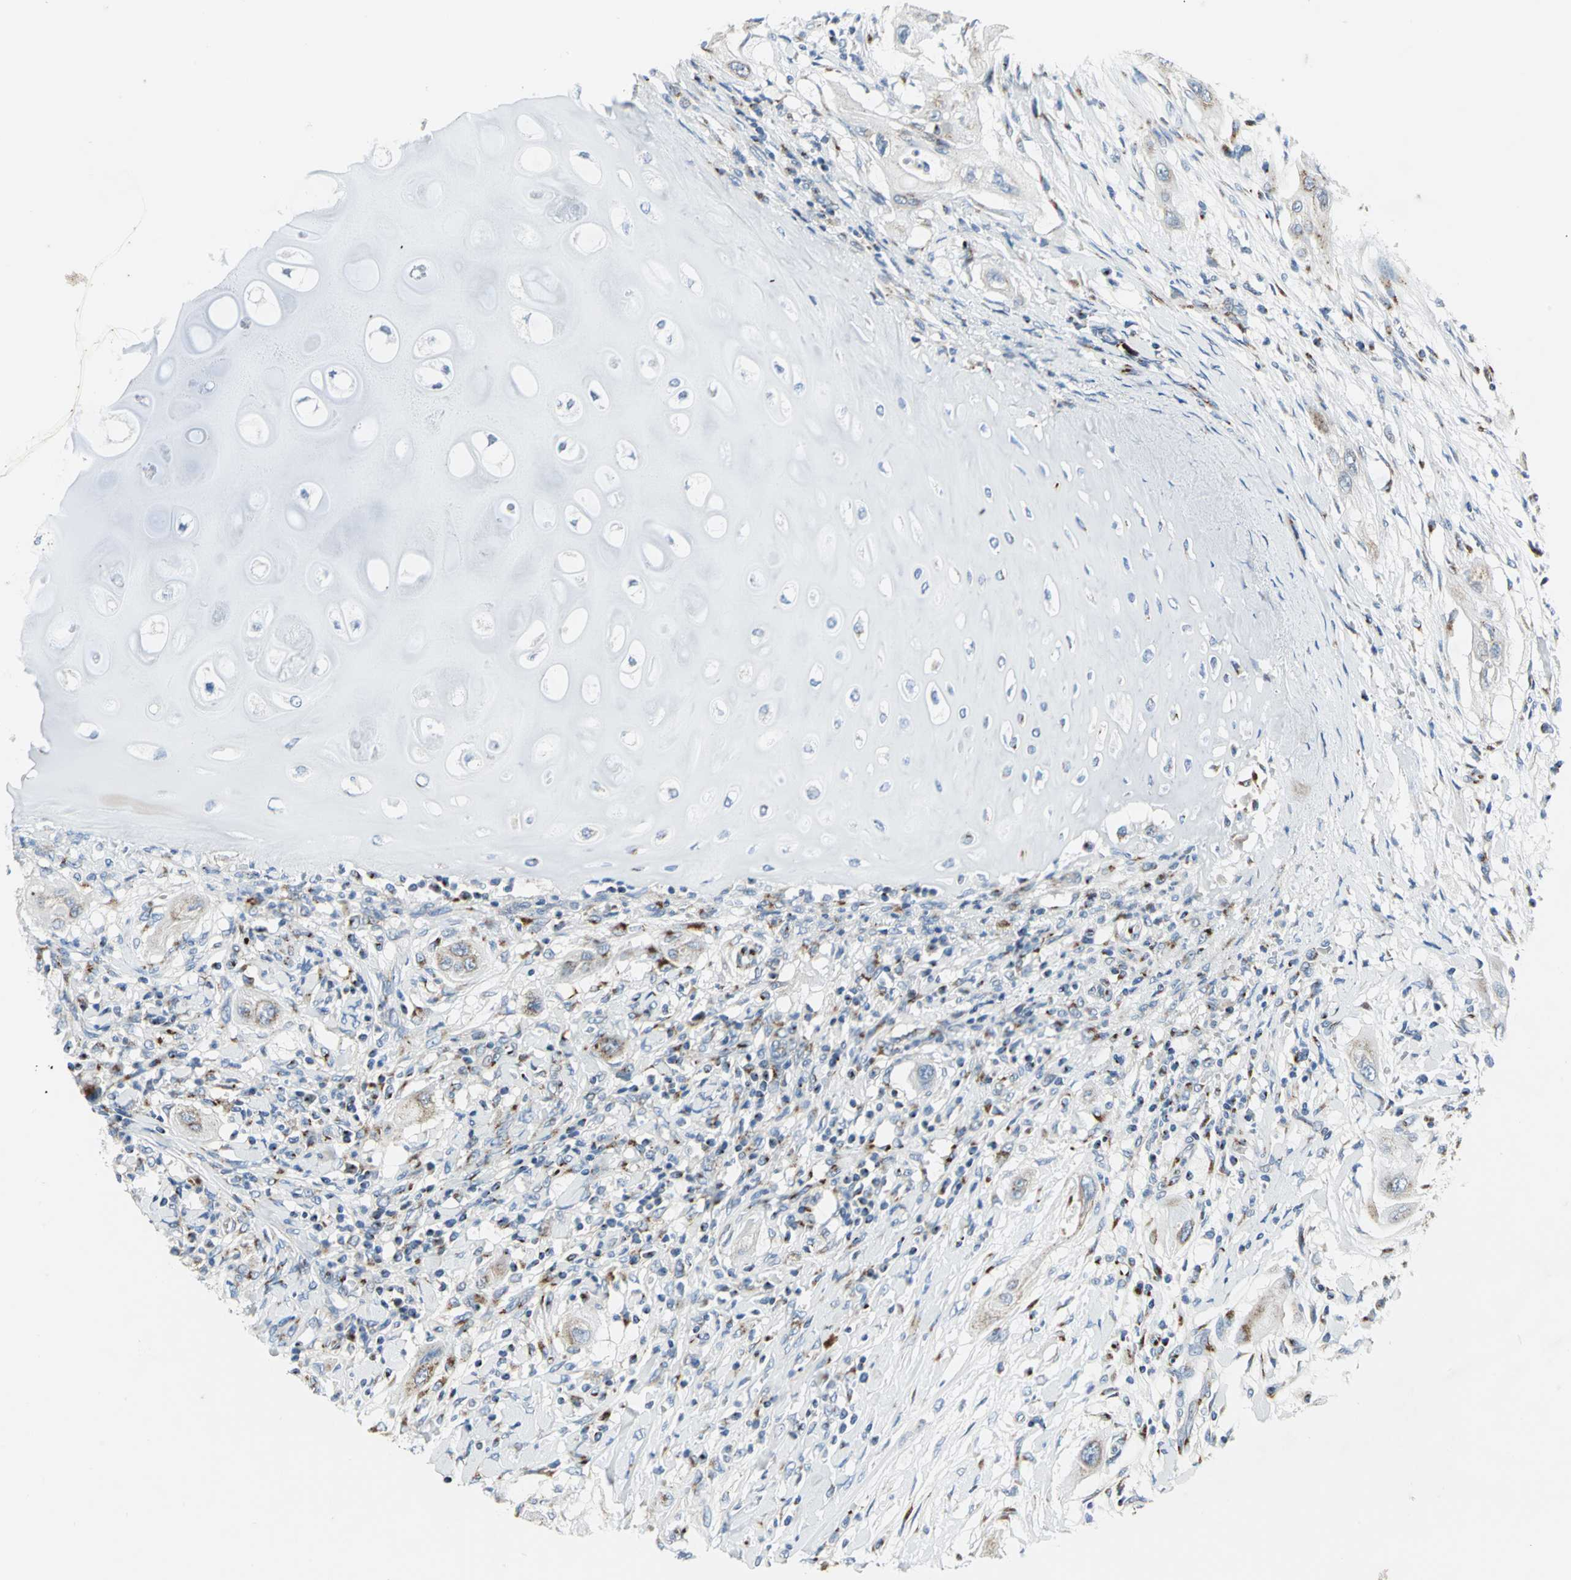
{"staining": {"intensity": "moderate", "quantity": "25%-75%", "location": "cytoplasmic/membranous"}, "tissue": "lung cancer", "cell_type": "Tumor cells", "image_type": "cancer", "snomed": [{"axis": "morphology", "description": "Squamous cell carcinoma, NOS"}, {"axis": "topography", "description": "Lung"}], "caption": "Protein analysis of lung squamous cell carcinoma tissue displays moderate cytoplasmic/membranous staining in about 25%-75% of tumor cells. The protein is stained brown, and the nuclei are stained in blue (DAB (3,3'-diaminobenzidine) IHC with brightfield microscopy, high magnification).", "gene": "GPR3", "patient": {"sex": "female", "age": 47}}